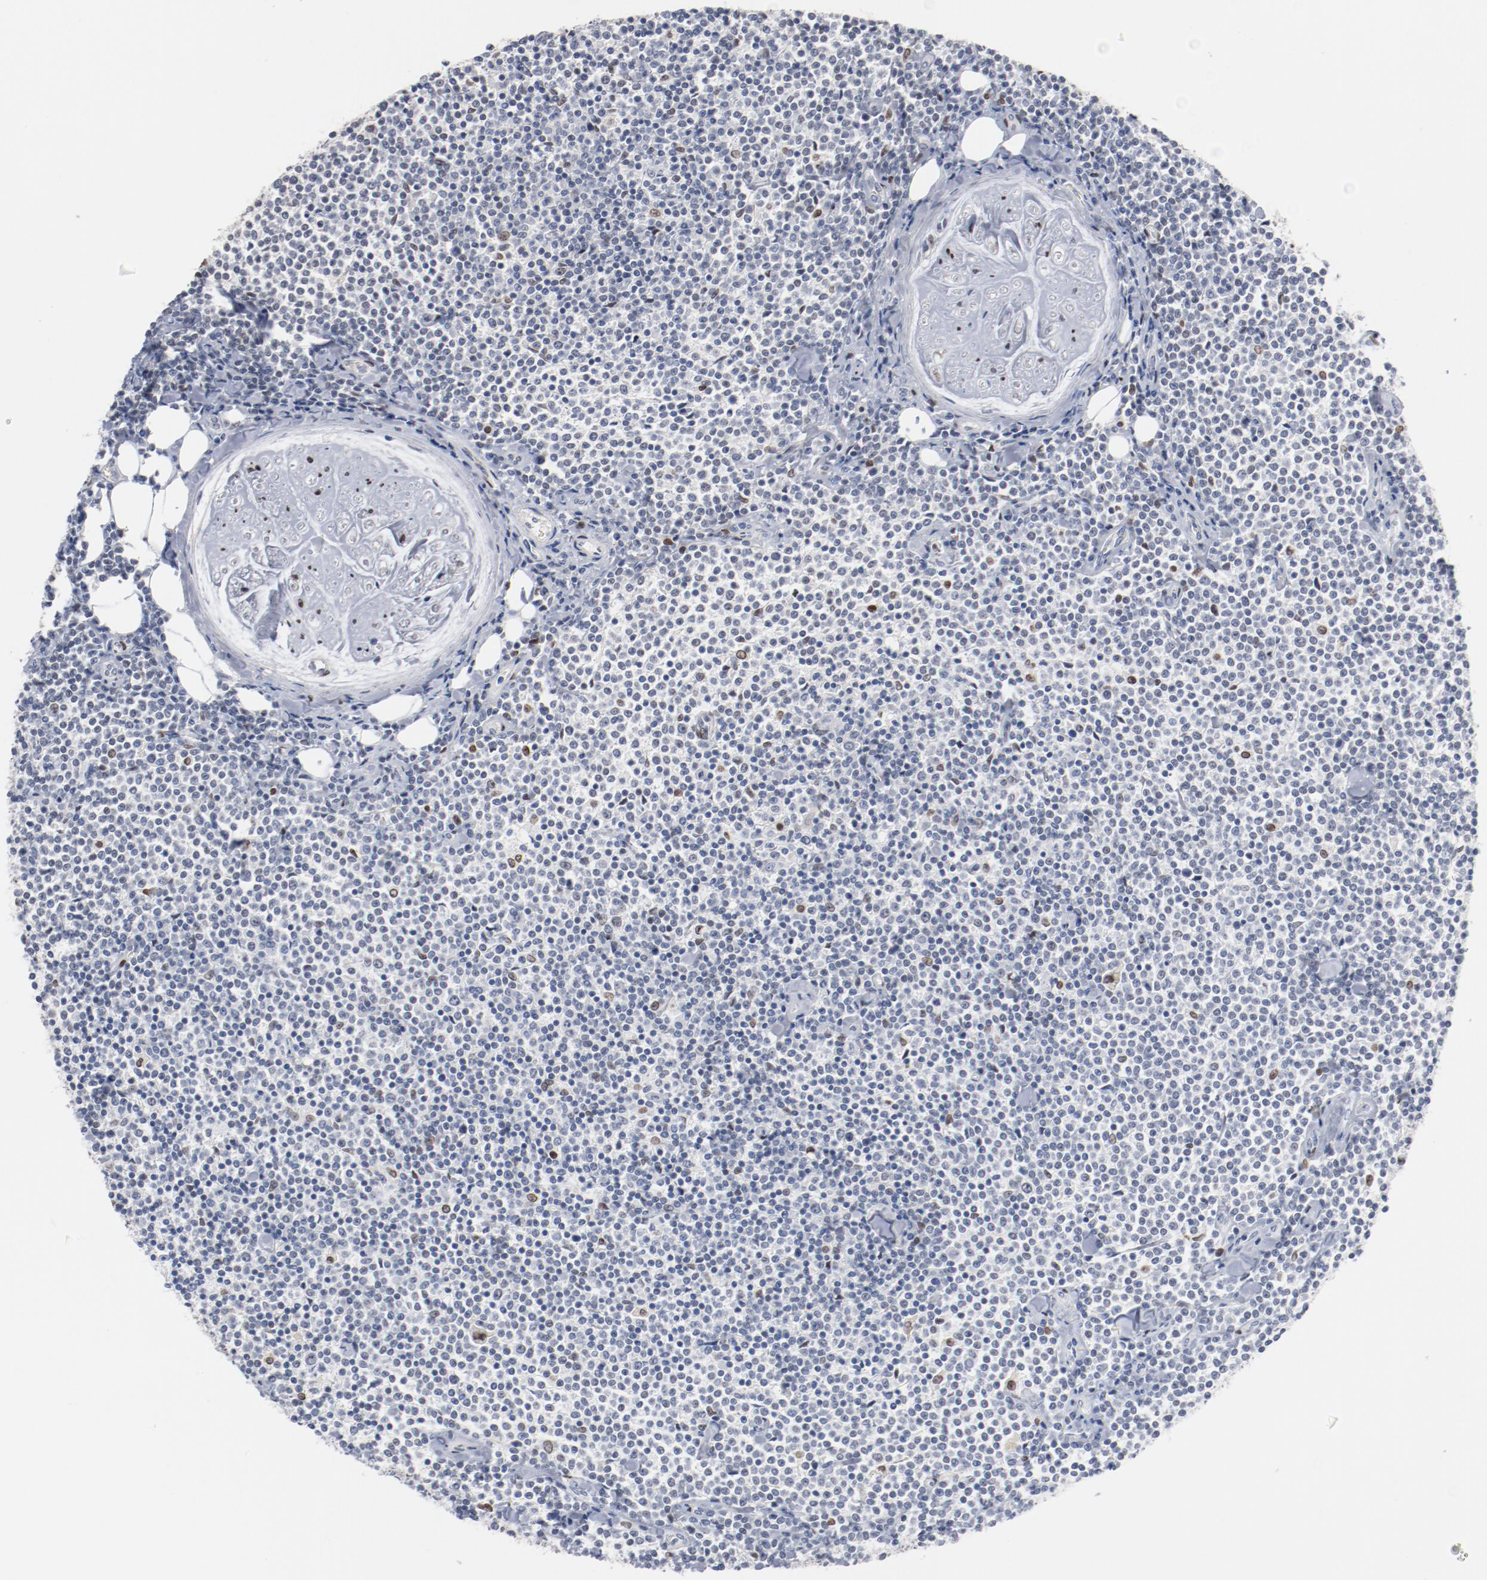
{"staining": {"intensity": "negative", "quantity": "none", "location": "none"}, "tissue": "lymphoma", "cell_type": "Tumor cells", "image_type": "cancer", "snomed": [{"axis": "morphology", "description": "Malignant lymphoma, non-Hodgkin's type, Low grade"}, {"axis": "topography", "description": "Soft tissue"}], "caption": "Protein analysis of low-grade malignant lymphoma, non-Hodgkin's type shows no significant expression in tumor cells.", "gene": "ZEB2", "patient": {"sex": "male", "age": 92}}